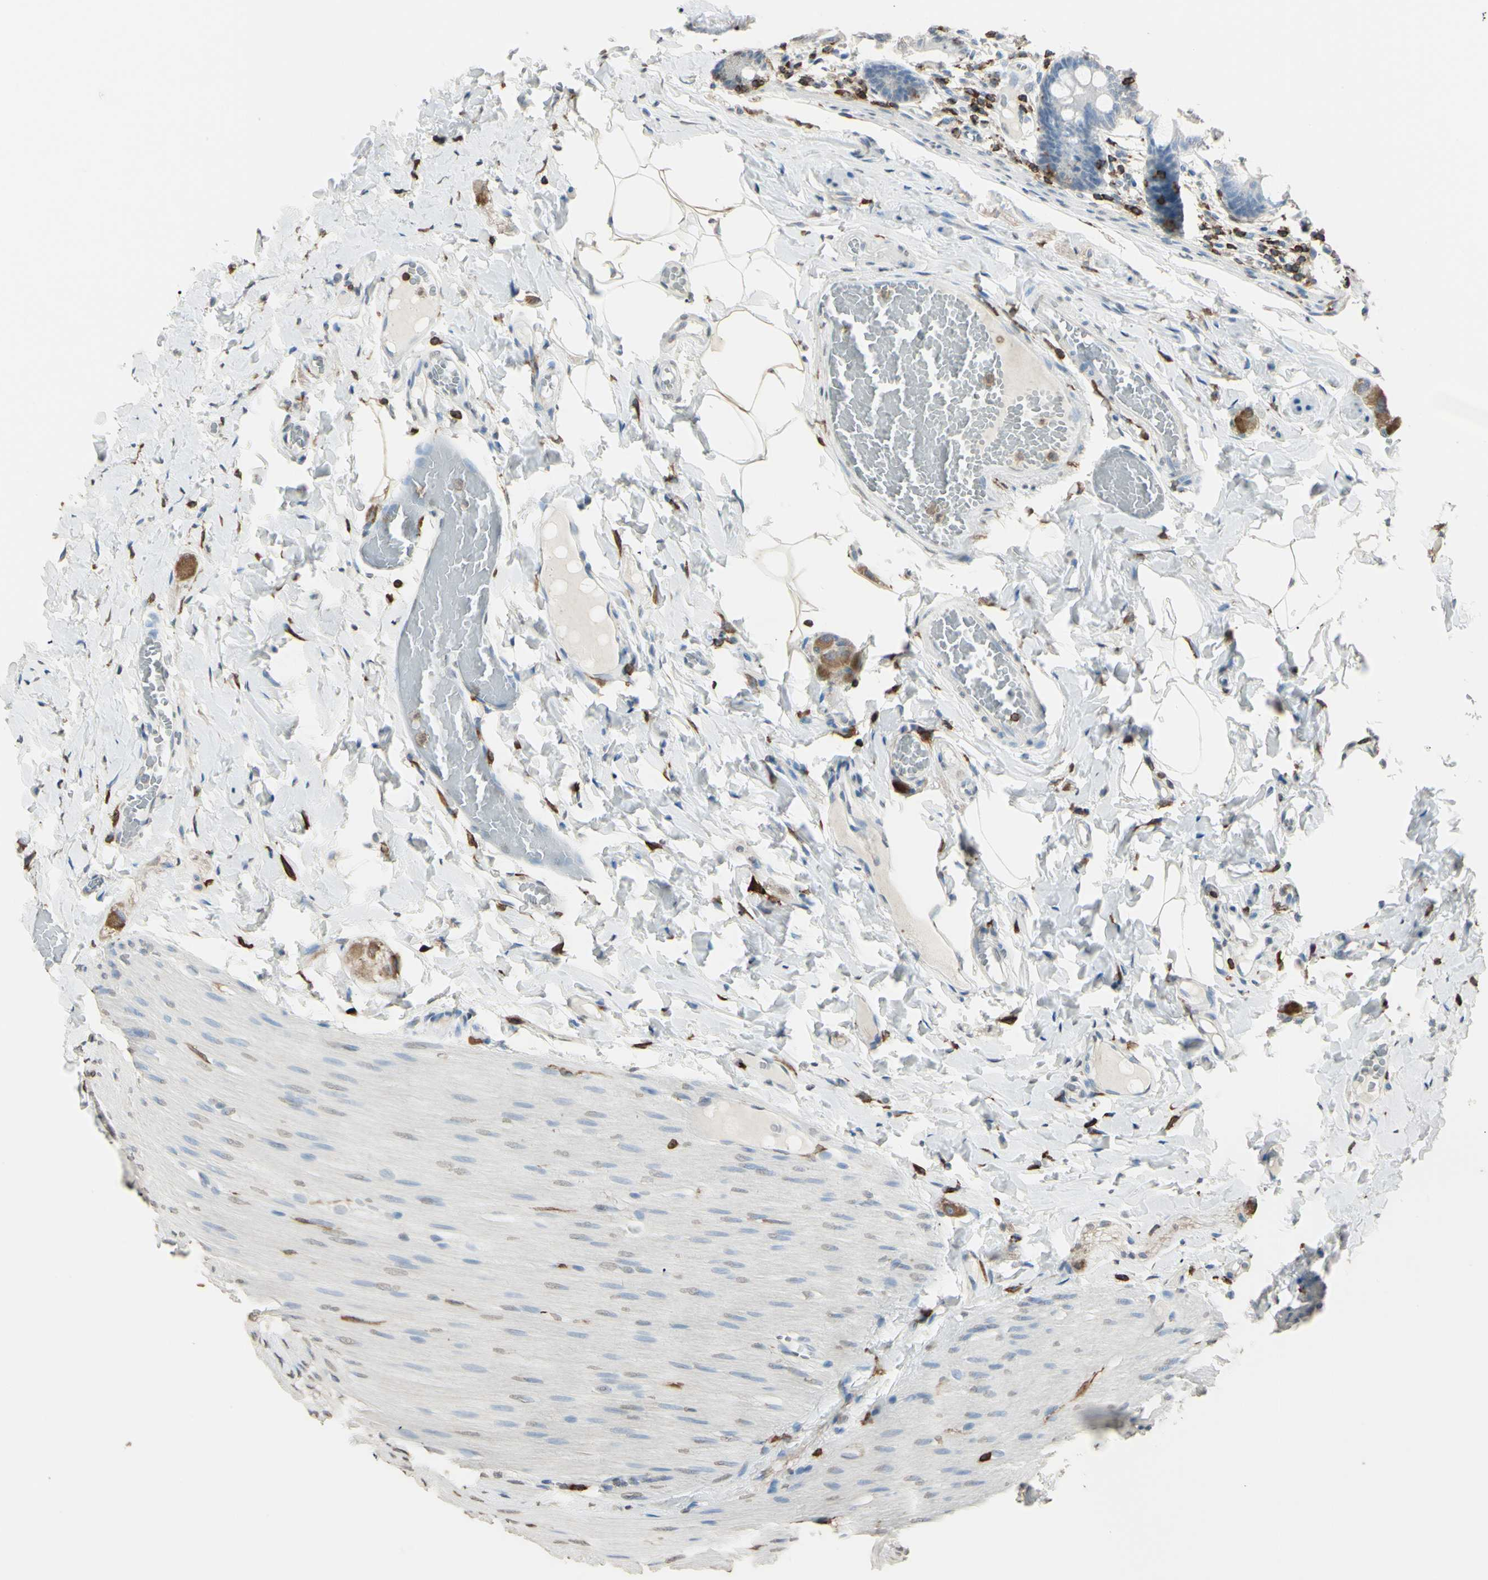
{"staining": {"intensity": "negative", "quantity": "none", "location": "none"}, "tissue": "small intestine", "cell_type": "Glandular cells", "image_type": "normal", "snomed": [{"axis": "morphology", "description": "Normal tissue, NOS"}, {"axis": "topography", "description": "Small intestine"}], "caption": "Human small intestine stained for a protein using immunohistochemistry reveals no expression in glandular cells.", "gene": "PSTPIP1", "patient": {"sex": "male", "age": 41}}